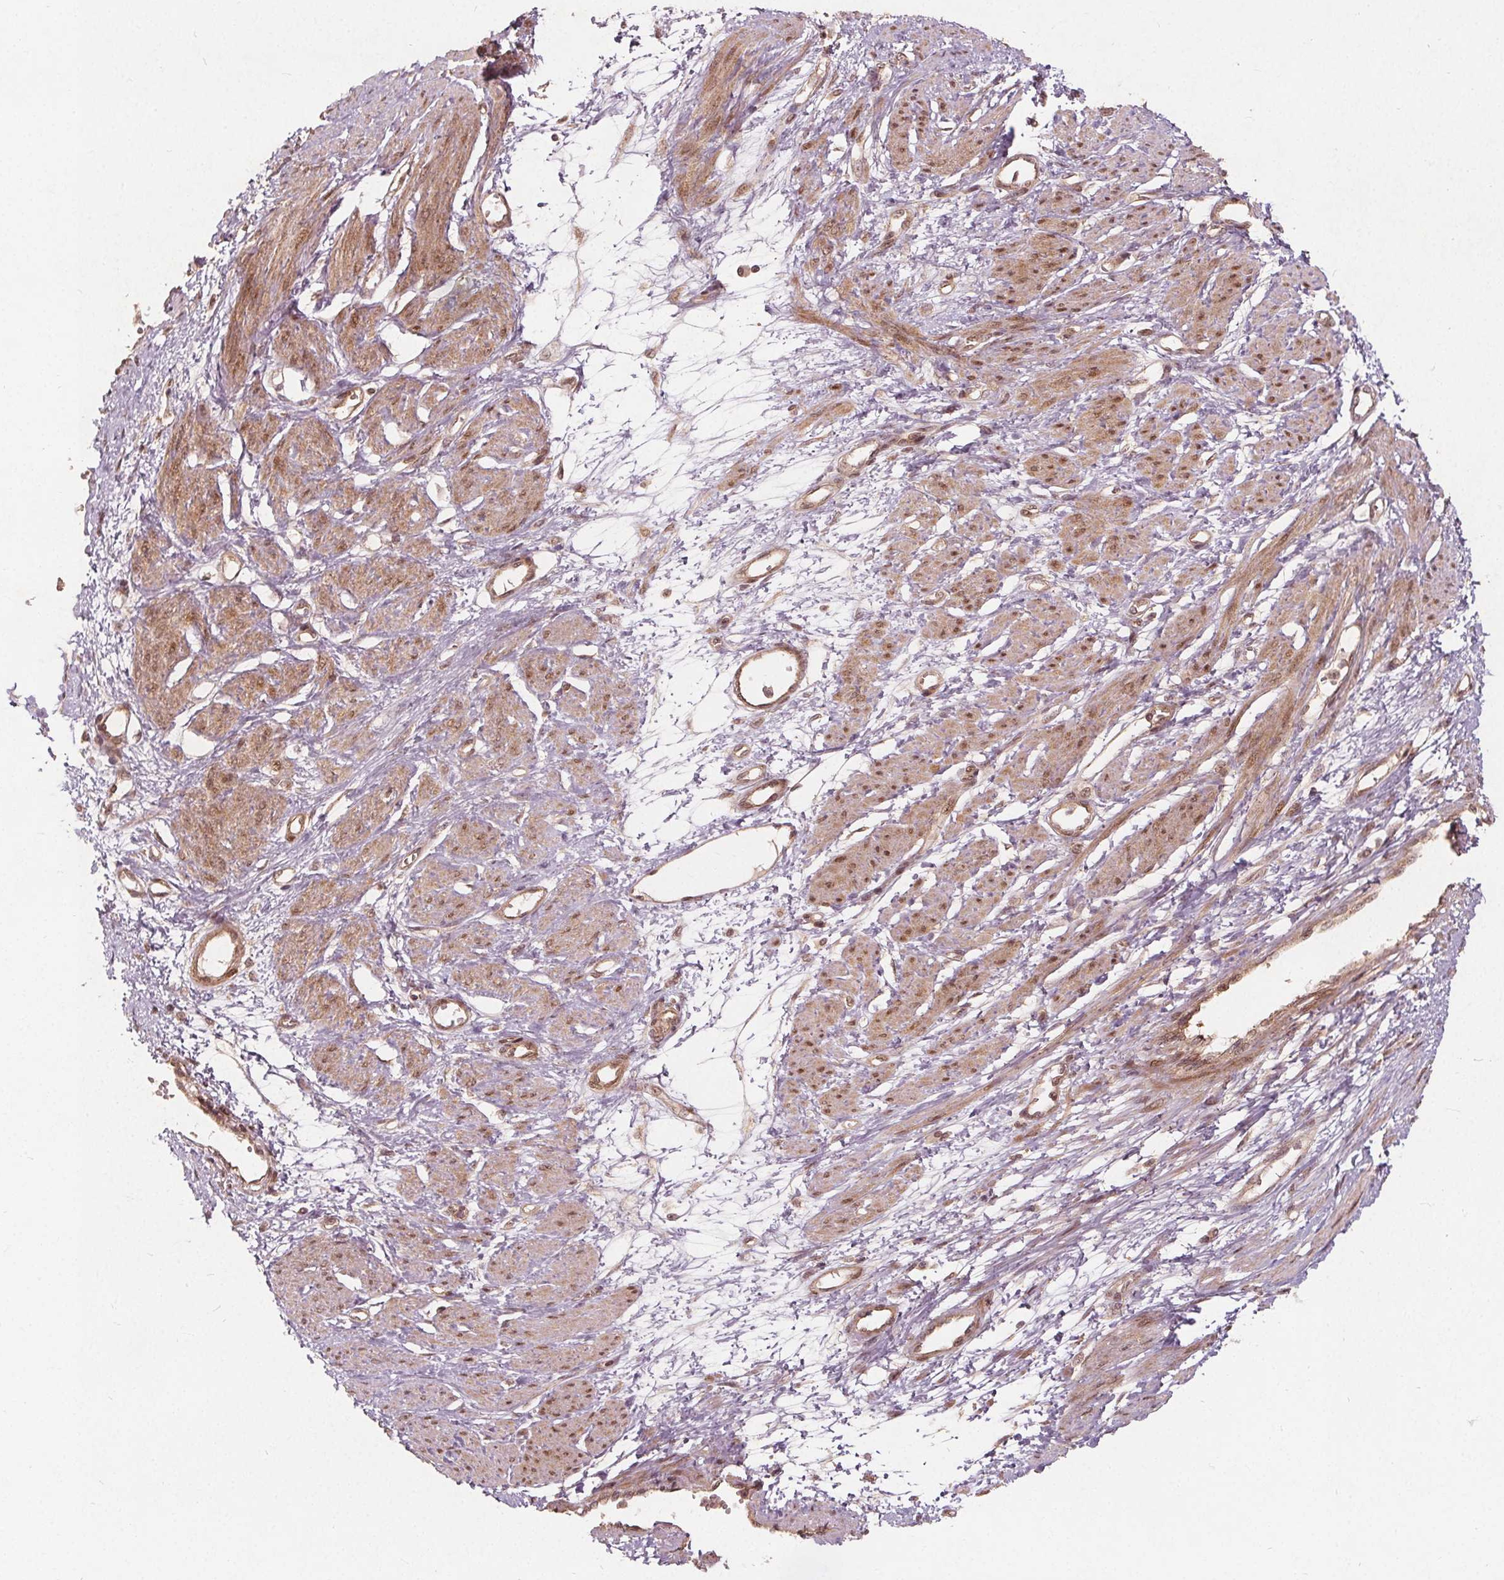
{"staining": {"intensity": "moderate", "quantity": ">75%", "location": "cytoplasmic/membranous,nuclear"}, "tissue": "smooth muscle", "cell_type": "Smooth muscle cells", "image_type": "normal", "snomed": [{"axis": "morphology", "description": "Normal tissue, NOS"}, {"axis": "topography", "description": "Smooth muscle"}, {"axis": "topography", "description": "Uterus"}], "caption": "The photomicrograph reveals a brown stain indicating the presence of a protein in the cytoplasmic/membranous,nuclear of smooth muscle cells in smooth muscle.", "gene": "PPP1CB", "patient": {"sex": "female", "age": 39}}